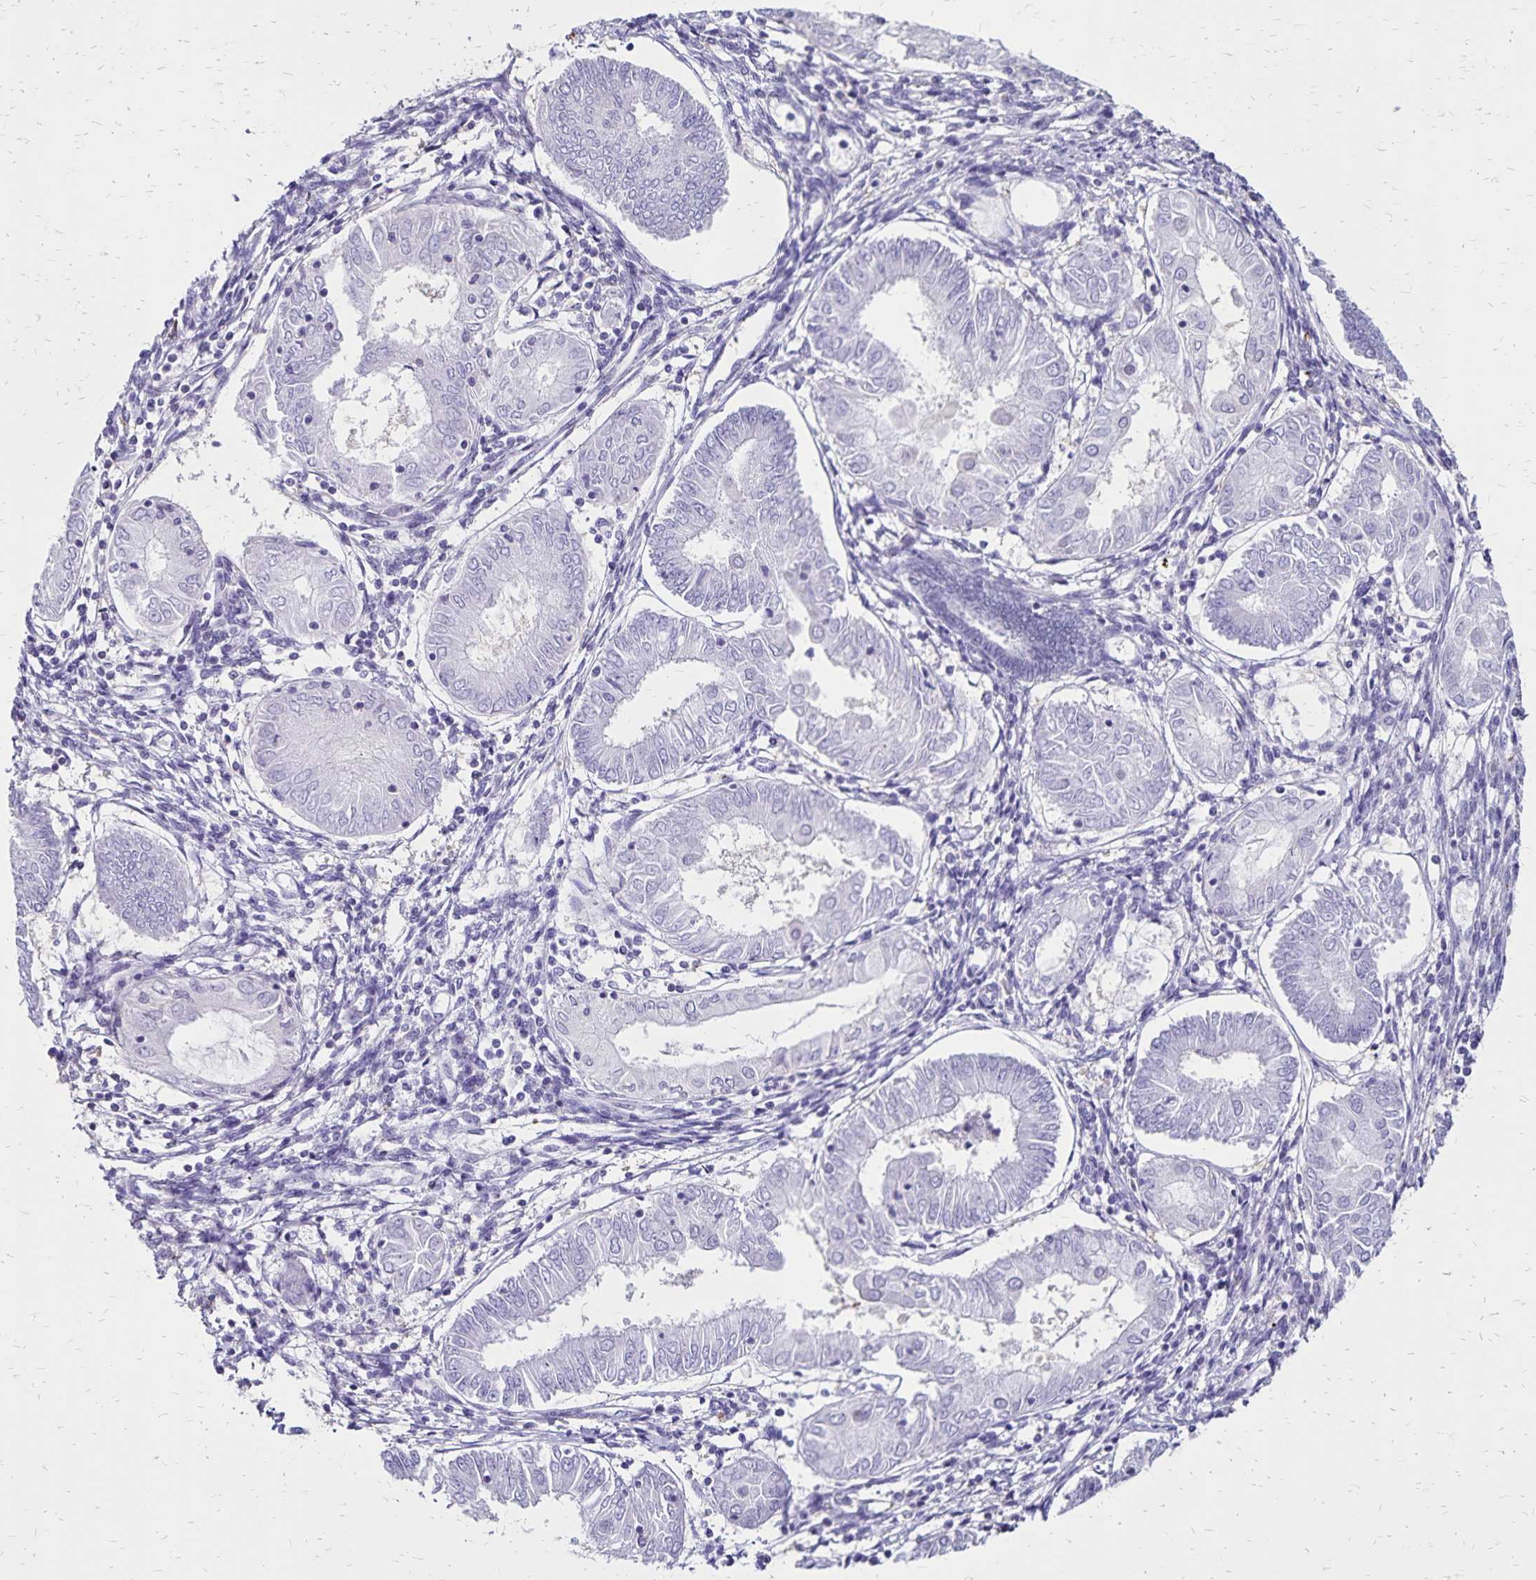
{"staining": {"intensity": "negative", "quantity": "none", "location": "none"}, "tissue": "endometrial cancer", "cell_type": "Tumor cells", "image_type": "cancer", "snomed": [{"axis": "morphology", "description": "Adenocarcinoma, NOS"}, {"axis": "topography", "description": "Endometrium"}], "caption": "High magnification brightfield microscopy of endometrial adenocarcinoma stained with DAB (3,3'-diaminobenzidine) (brown) and counterstained with hematoxylin (blue): tumor cells show no significant staining. (Brightfield microscopy of DAB immunohistochemistry at high magnification).", "gene": "SH3GL3", "patient": {"sex": "female", "age": 68}}